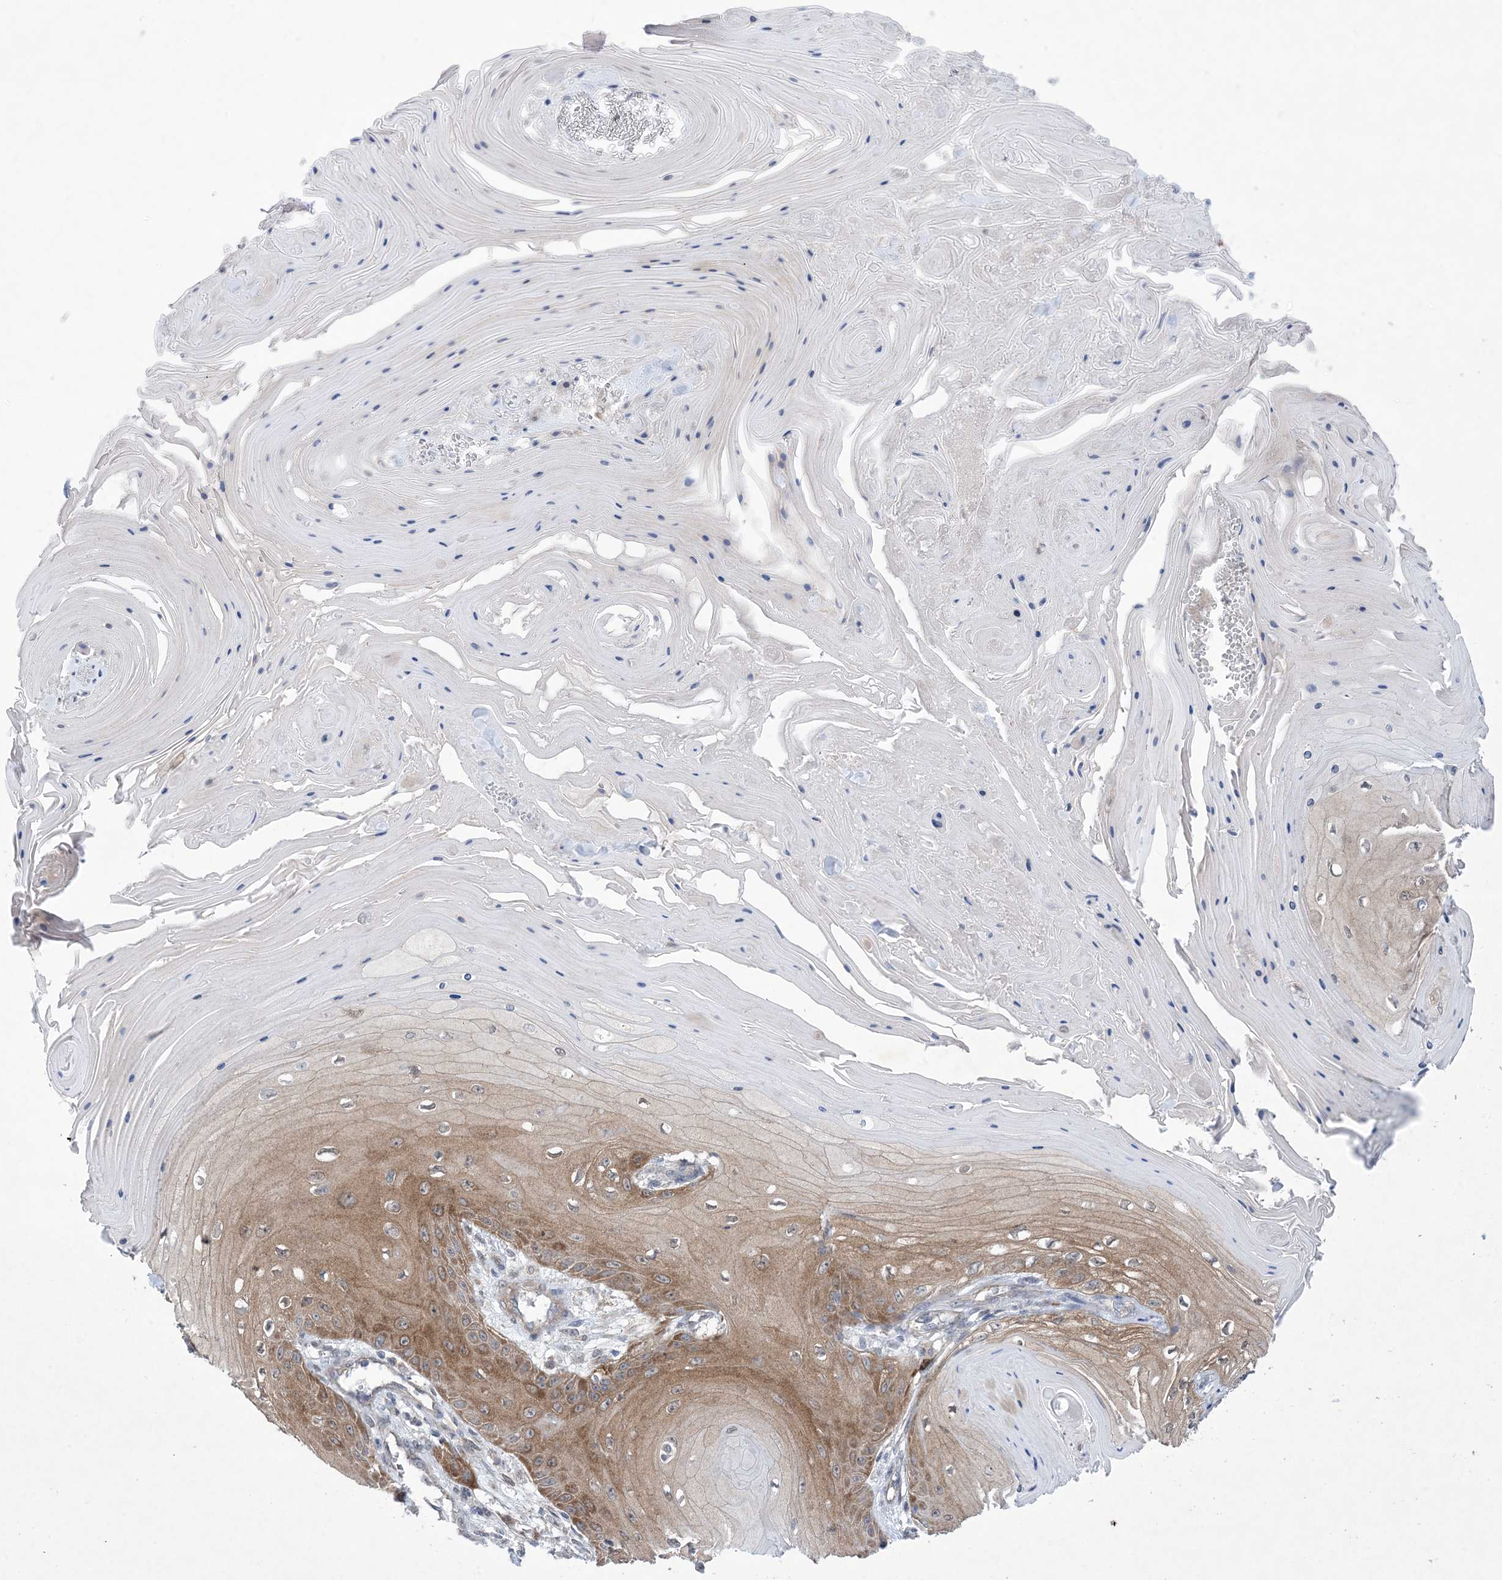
{"staining": {"intensity": "moderate", "quantity": "25%-75%", "location": "cytoplasmic/membranous"}, "tissue": "skin cancer", "cell_type": "Tumor cells", "image_type": "cancer", "snomed": [{"axis": "morphology", "description": "Squamous cell carcinoma, NOS"}, {"axis": "topography", "description": "Skin"}], "caption": "Skin squamous cell carcinoma stained with IHC shows moderate cytoplasmic/membranous positivity in approximately 25%-75% of tumor cells.", "gene": "EHBP1", "patient": {"sex": "male", "age": 74}}